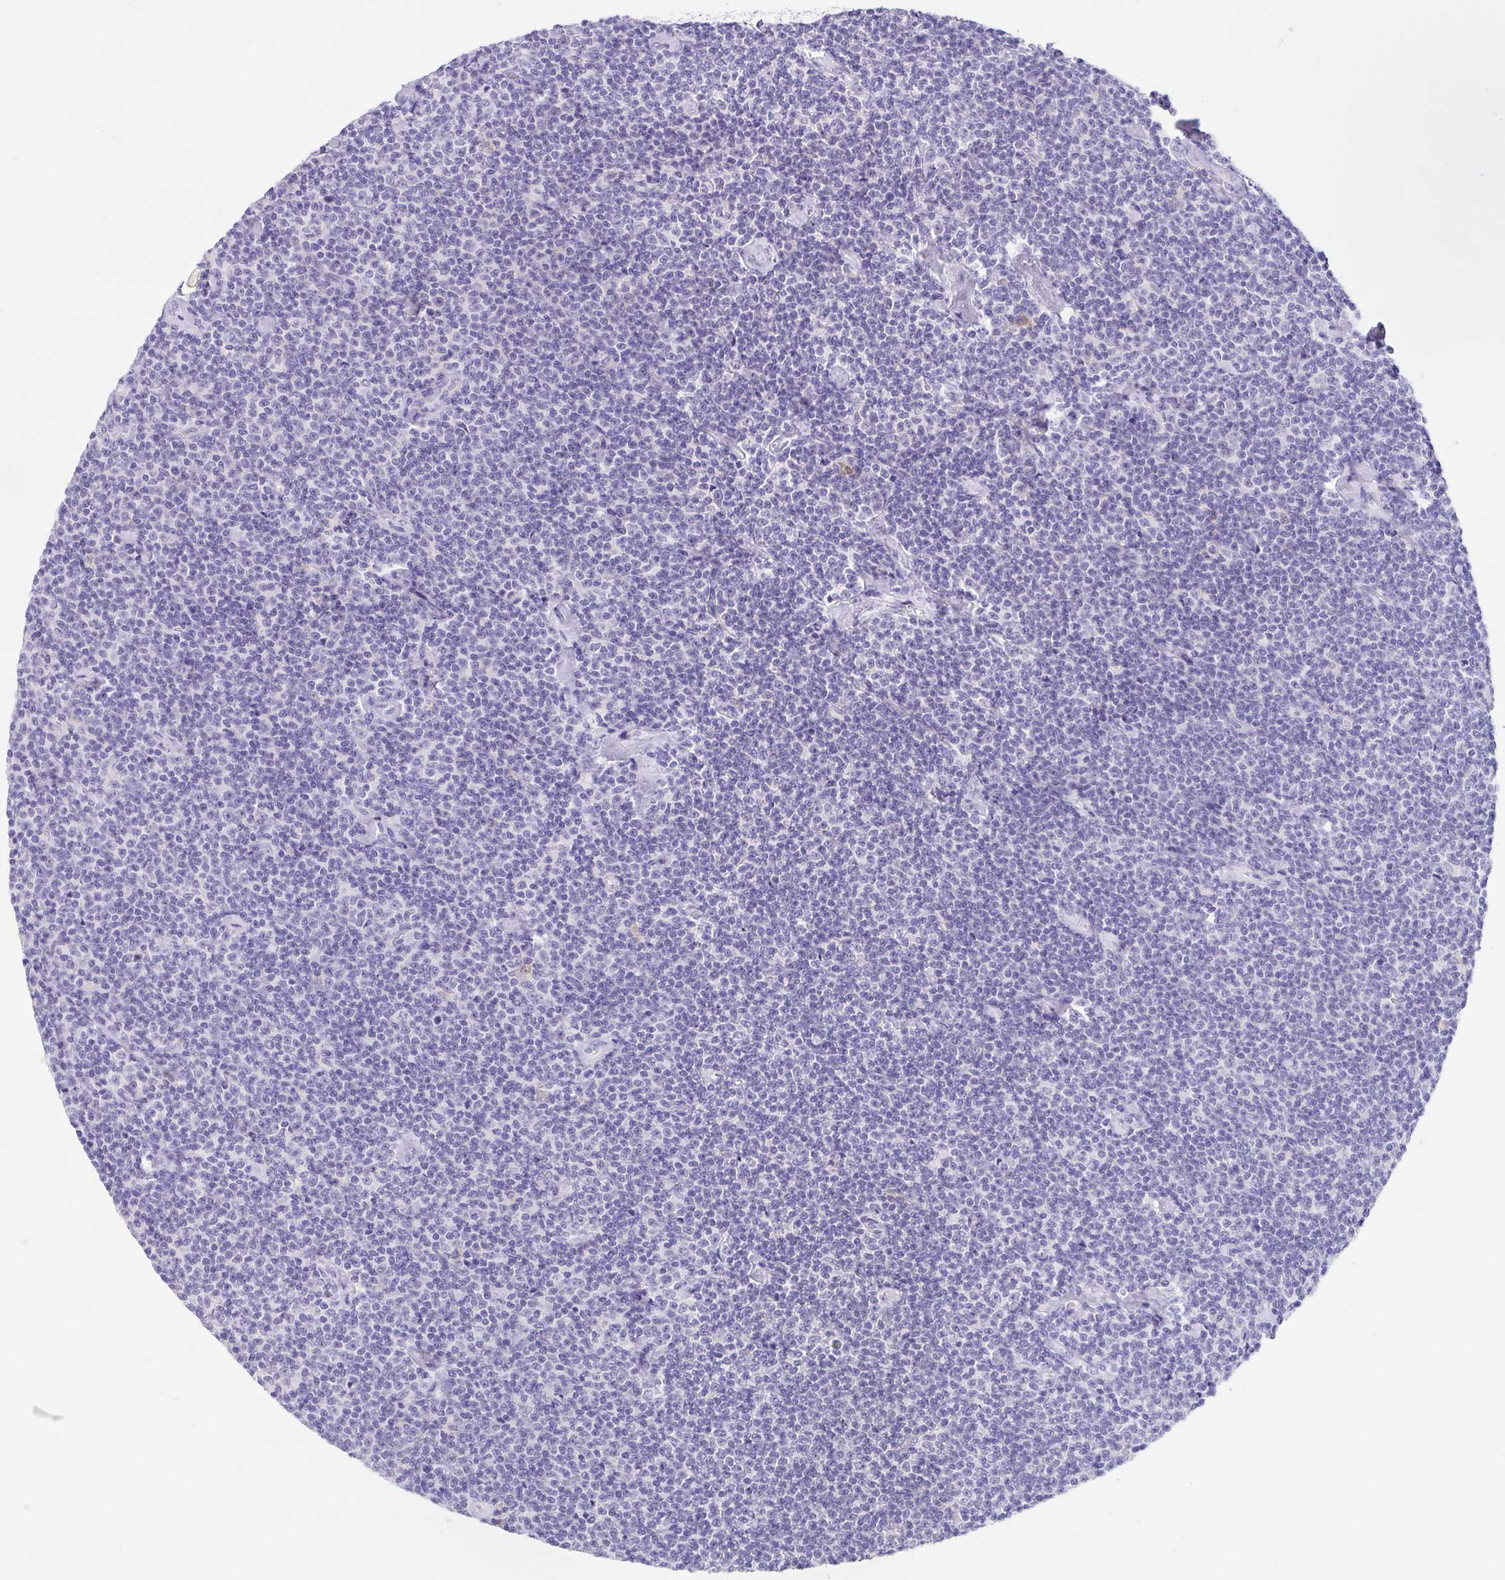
{"staining": {"intensity": "negative", "quantity": "none", "location": "none"}, "tissue": "lymphoma", "cell_type": "Tumor cells", "image_type": "cancer", "snomed": [{"axis": "morphology", "description": "Malignant lymphoma, non-Hodgkin's type, Low grade"}, {"axis": "topography", "description": "Lymph node"}], "caption": "High power microscopy photomicrograph of an IHC micrograph of low-grade malignant lymphoma, non-Hodgkin's type, revealing no significant expression in tumor cells.", "gene": "FABP3", "patient": {"sex": "male", "age": 81}}